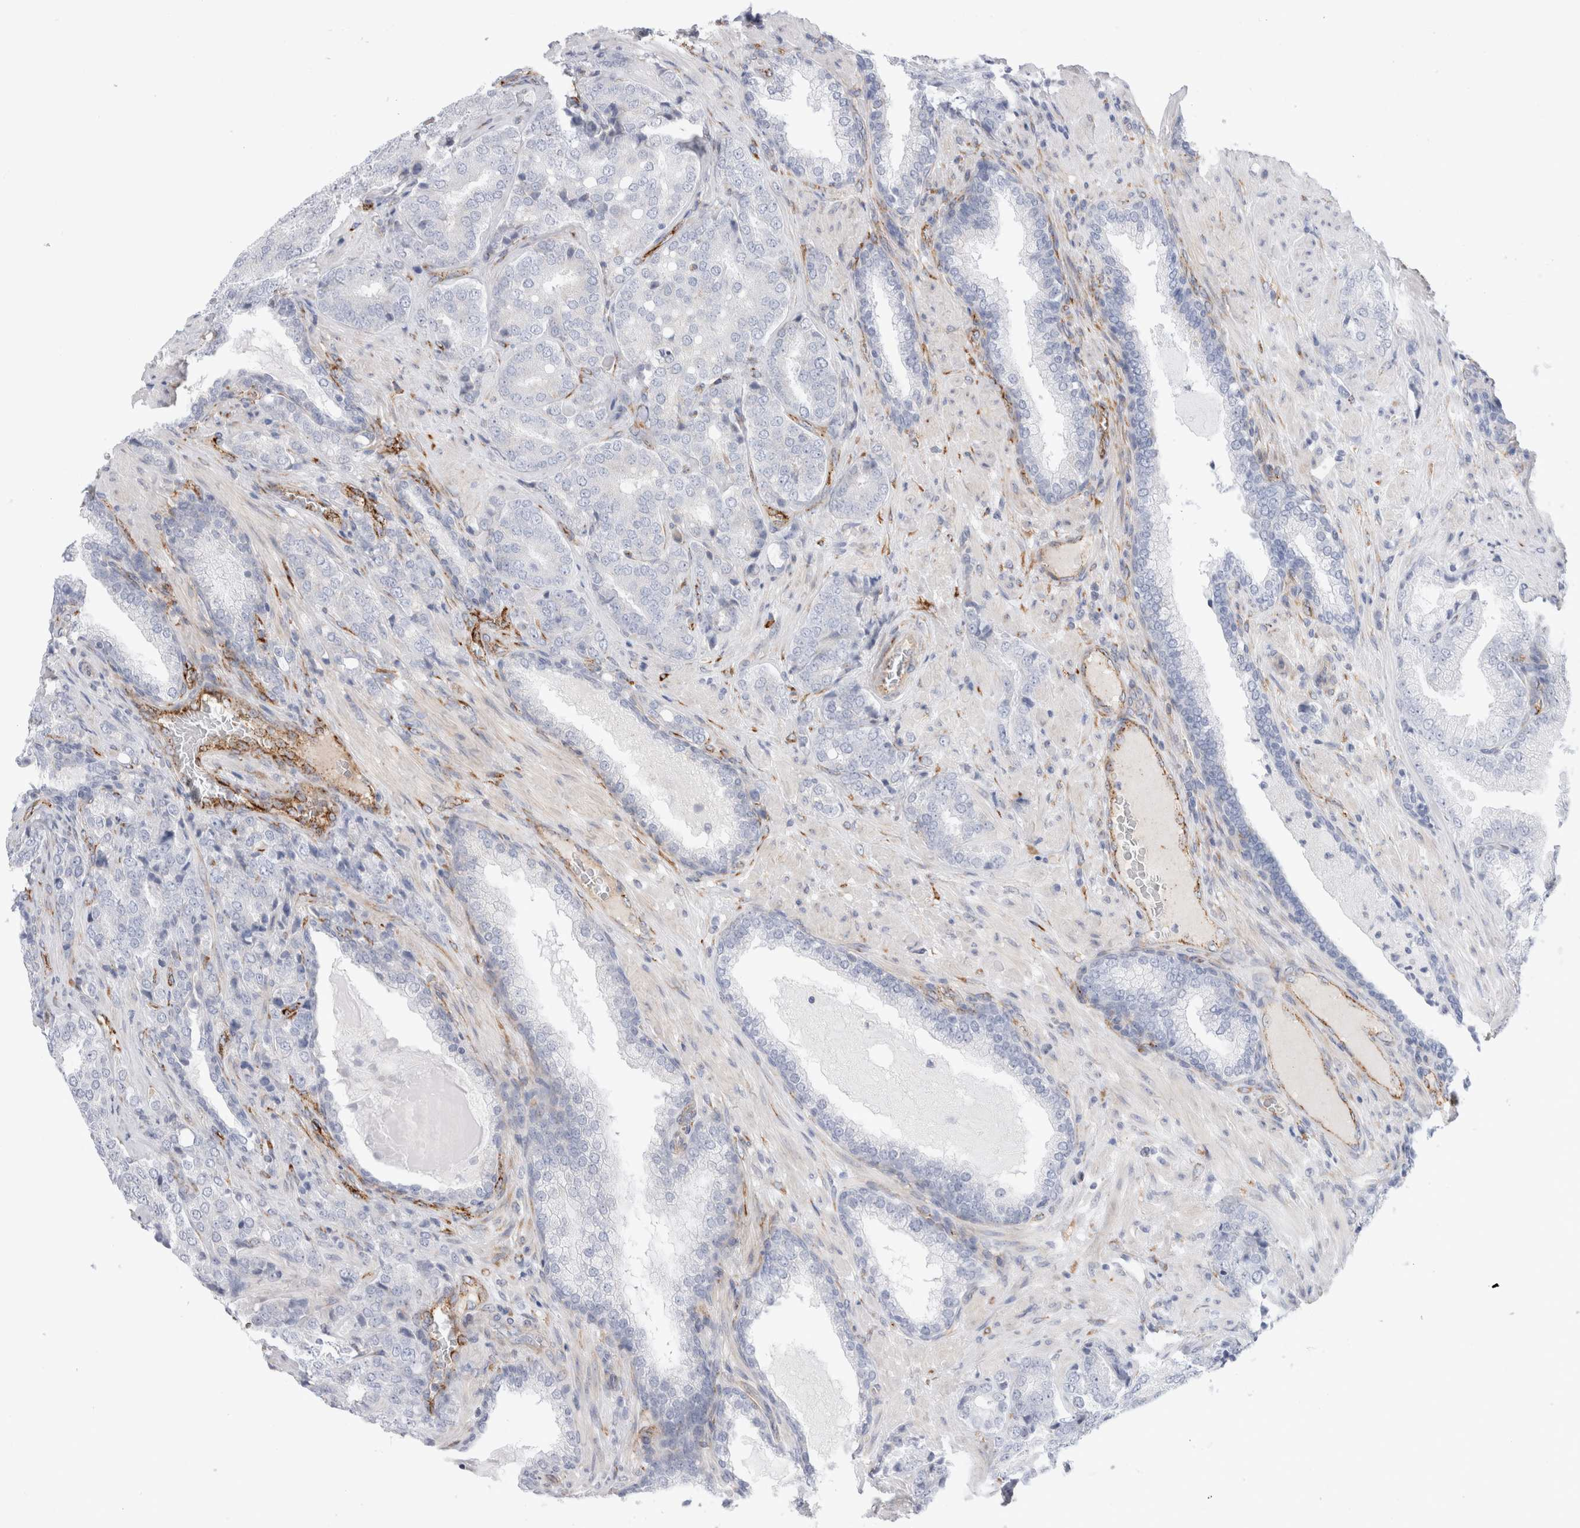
{"staining": {"intensity": "negative", "quantity": "none", "location": "none"}, "tissue": "prostate cancer", "cell_type": "Tumor cells", "image_type": "cancer", "snomed": [{"axis": "morphology", "description": "Adenocarcinoma, High grade"}, {"axis": "topography", "description": "Prostate"}], "caption": "Immunohistochemistry photomicrograph of human prostate cancer (high-grade adenocarcinoma) stained for a protein (brown), which shows no positivity in tumor cells.", "gene": "CNPY4", "patient": {"sex": "male", "age": 50}}